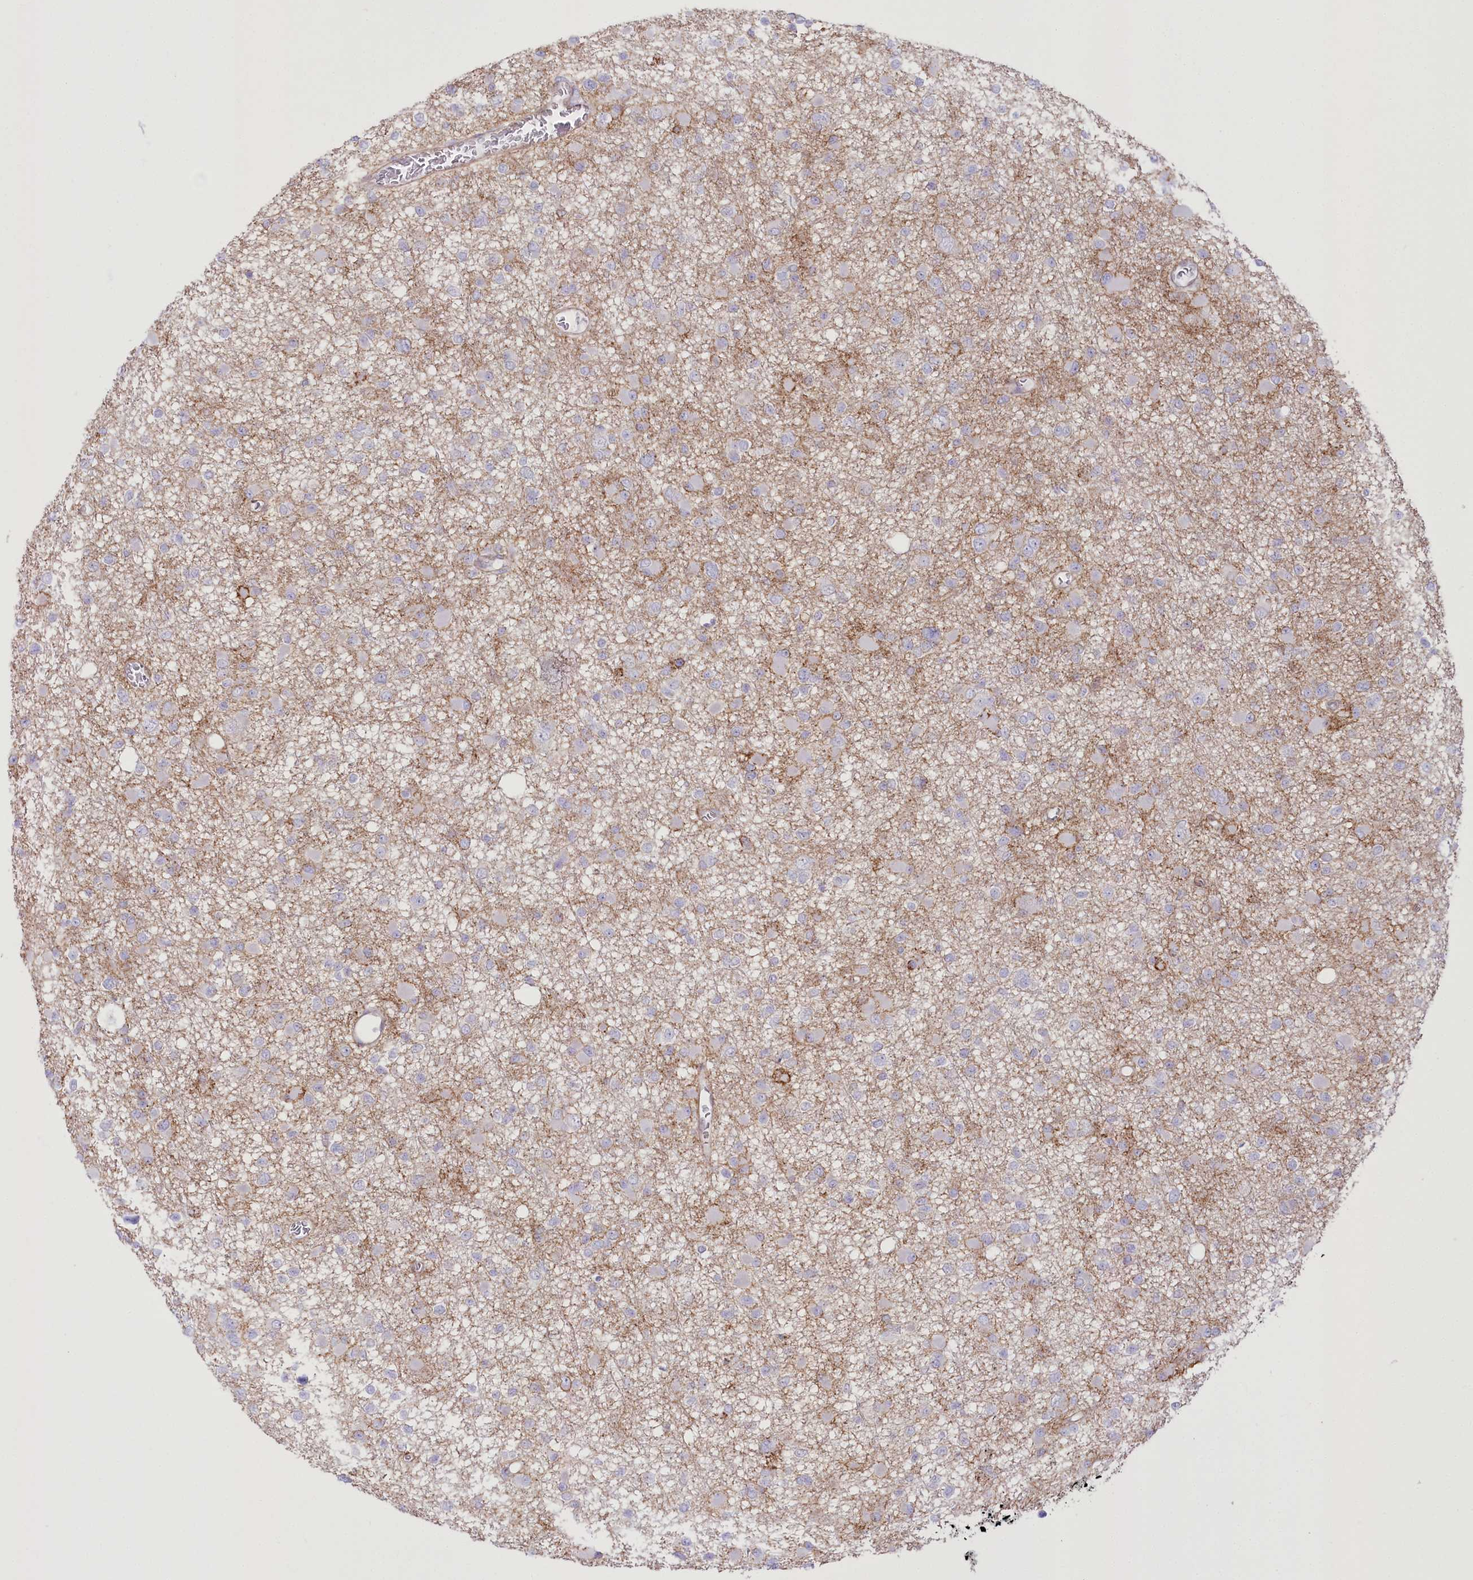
{"staining": {"intensity": "negative", "quantity": "none", "location": "none"}, "tissue": "glioma", "cell_type": "Tumor cells", "image_type": "cancer", "snomed": [{"axis": "morphology", "description": "Glioma, malignant, Low grade"}, {"axis": "topography", "description": "Brain"}], "caption": "Immunohistochemistry image of neoplastic tissue: human glioma stained with DAB demonstrates no significant protein expression in tumor cells.", "gene": "FAM216A", "patient": {"sex": "female", "age": 22}}